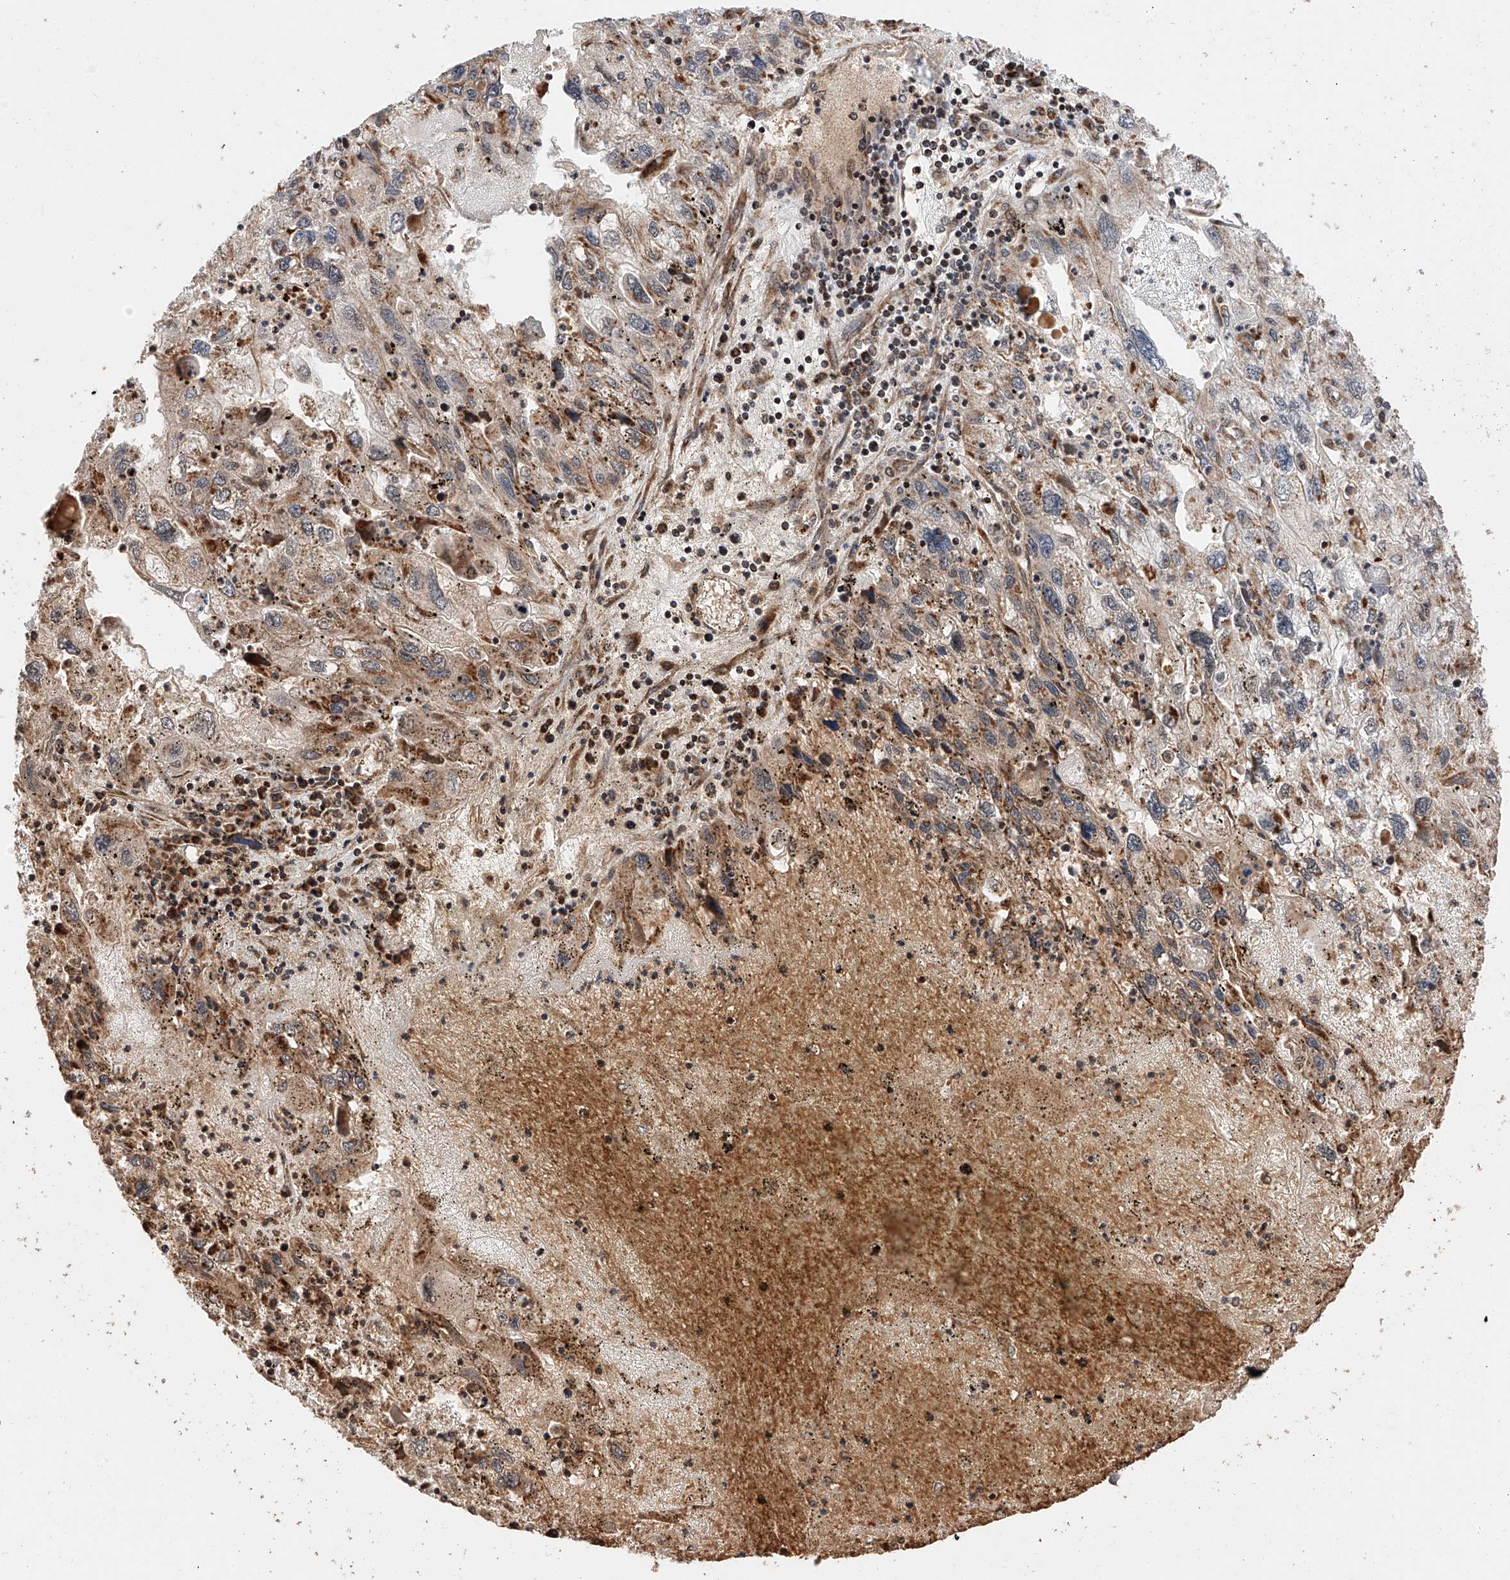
{"staining": {"intensity": "weak", "quantity": "25%-75%", "location": "cytoplasmic/membranous"}, "tissue": "endometrial cancer", "cell_type": "Tumor cells", "image_type": "cancer", "snomed": [{"axis": "morphology", "description": "Adenocarcinoma, NOS"}, {"axis": "topography", "description": "Endometrium"}], "caption": "High-power microscopy captured an immunohistochemistry histopathology image of endometrial cancer, revealing weak cytoplasmic/membranous expression in approximately 25%-75% of tumor cells.", "gene": "THTPA", "patient": {"sex": "female", "age": 49}}